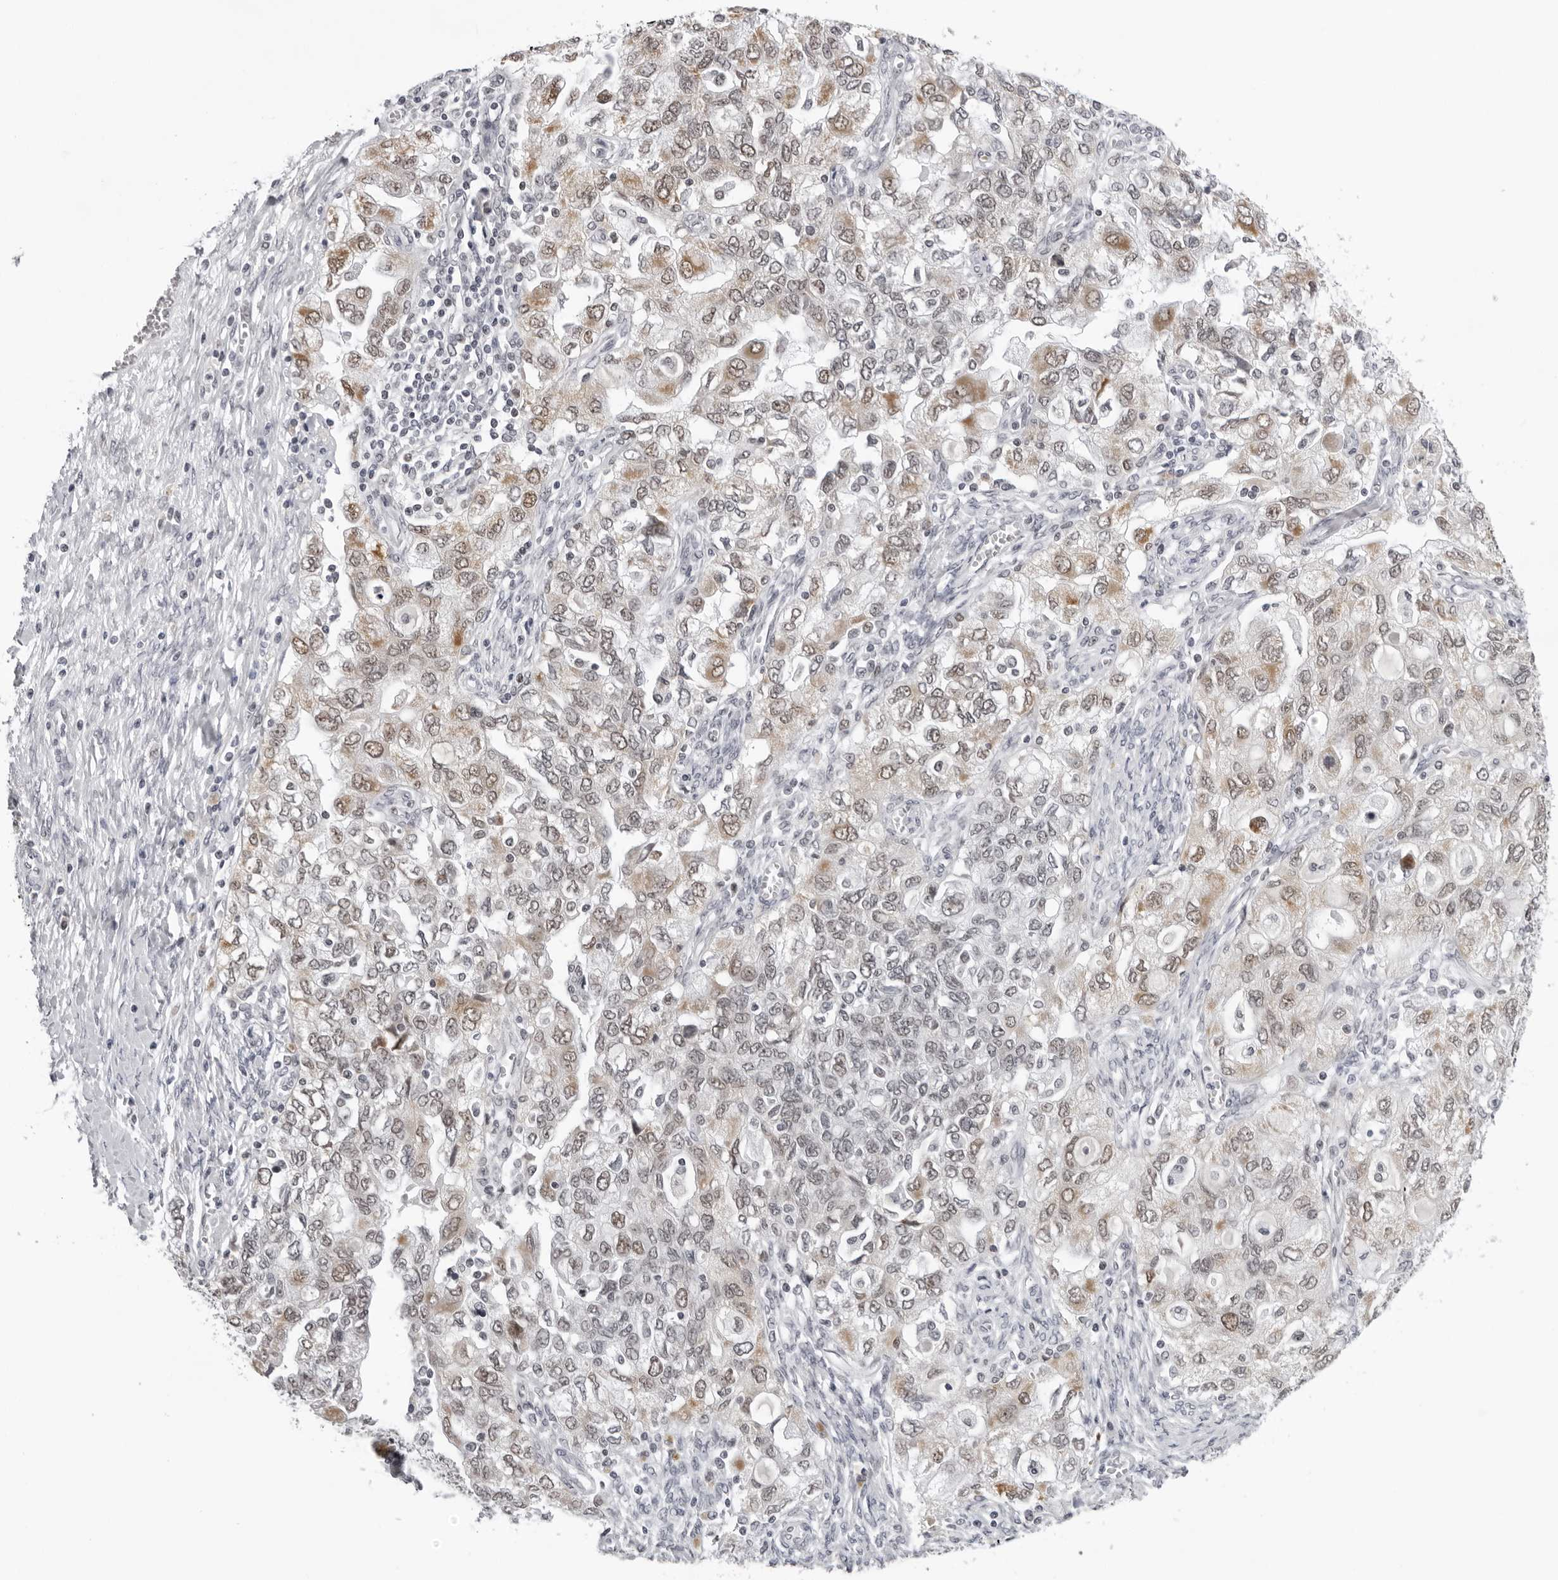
{"staining": {"intensity": "weak", "quantity": ">75%", "location": "cytoplasmic/membranous,nuclear"}, "tissue": "ovarian cancer", "cell_type": "Tumor cells", "image_type": "cancer", "snomed": [{"axis": "morphology", "description": "Carcinoma, NOS"}, {"axis": "morphology", "description": "Cystadenocarcinoma, serous, NOS"}, {"axis": "topography", "description": "Ovary"}], "caption": "IHC of ovarian cancer shows low levels of weak cytoplasmic/membranous and nuclear positivity in about >75% of tumor cells.", "gene": "USP1", "patient": {"sex": "female", "age": 69}}